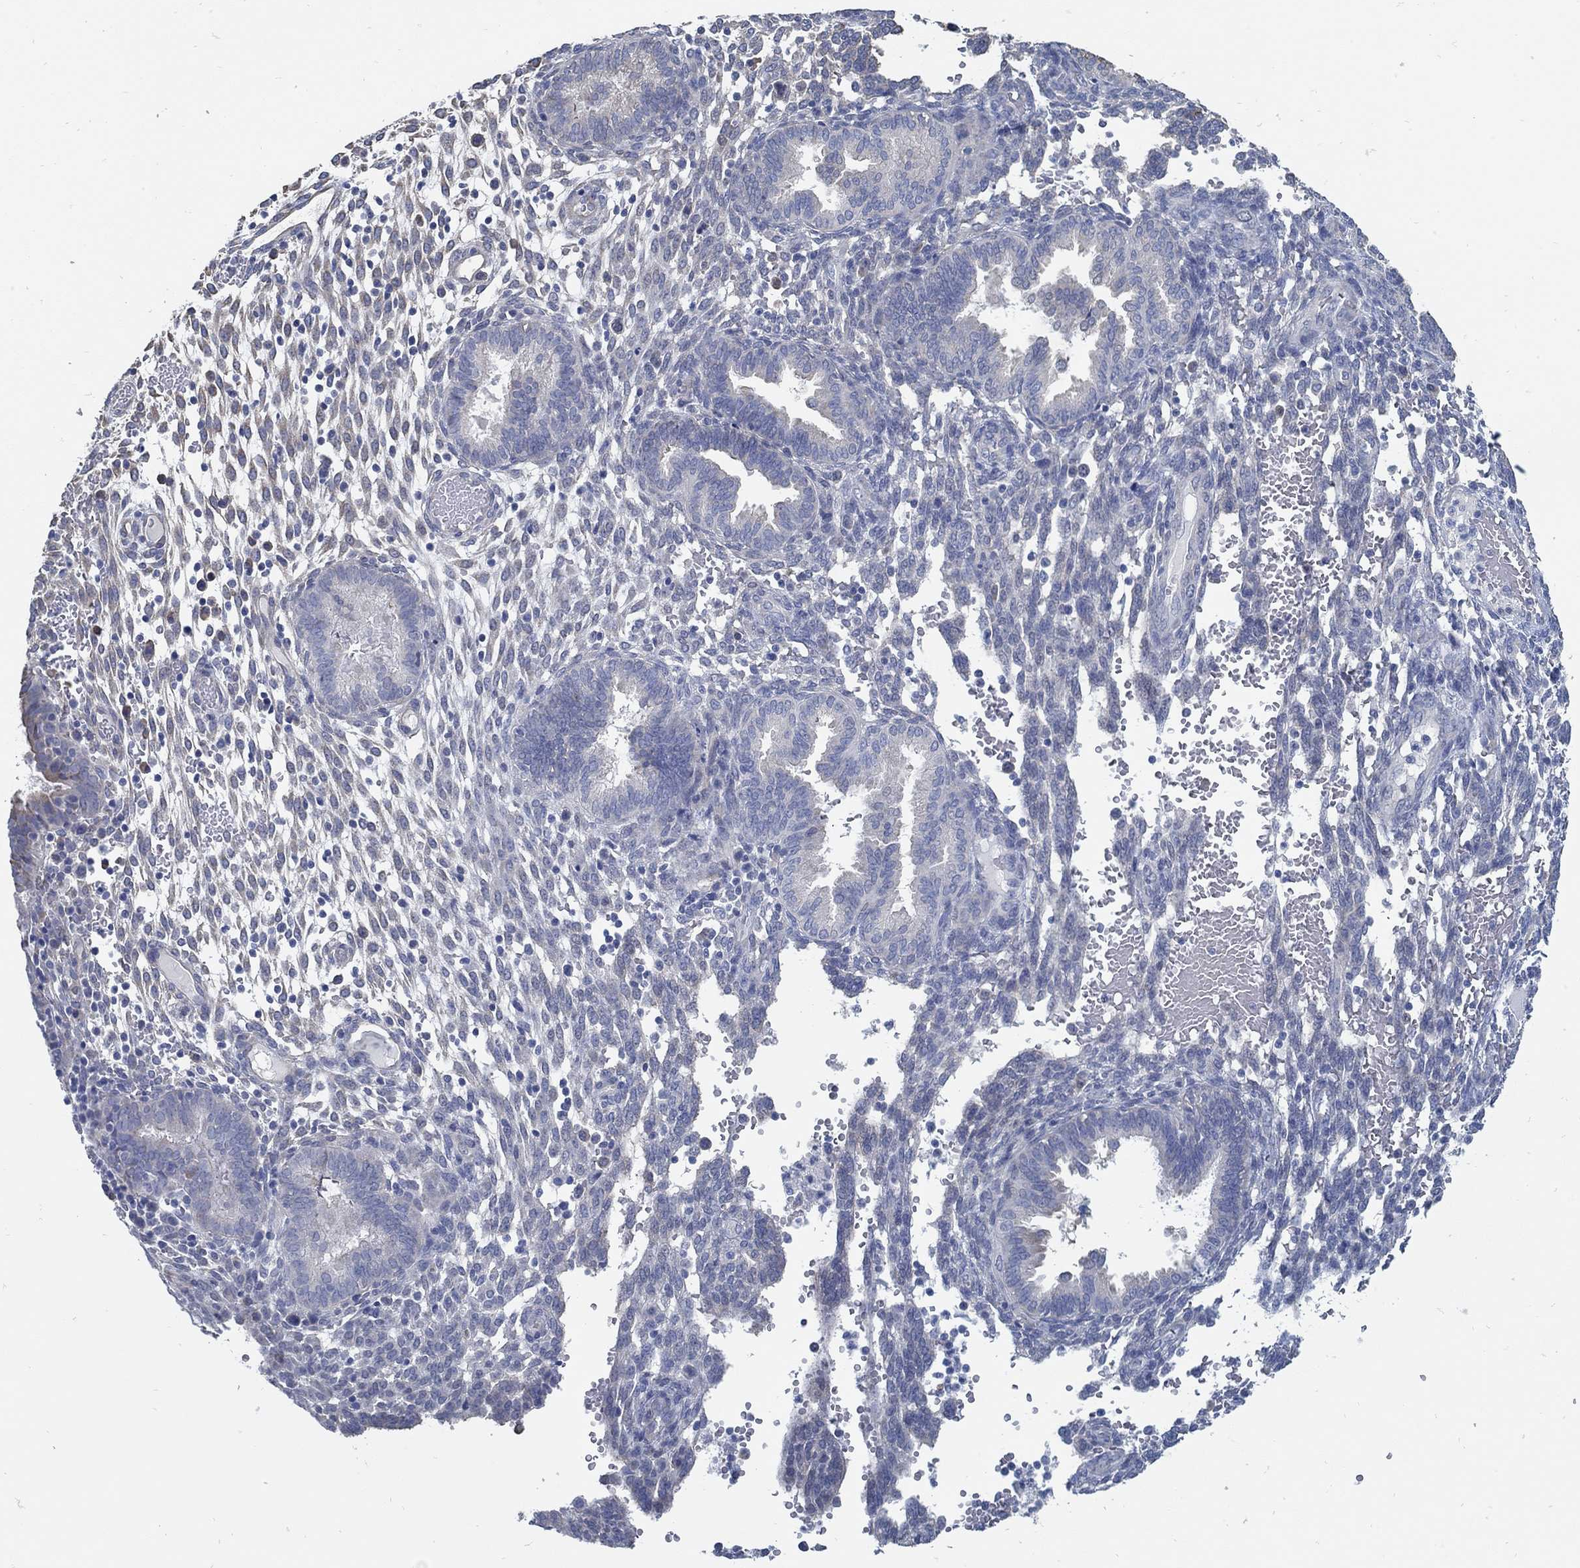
{"staining": {"intensity": "negative", "quantity": "none", "location": "none"}, "tissue": "endometrium", "cell_type": "Cells in endometrial stroma", "image_type": "normal", "snomed": [{"axis": "morphology", "description": "Normal tissue, NOS"}, {"axis": "topography", "description": "Endometrium"}], "caption": "This is an IHC micrograph of normal endometrium. There is no expression in cells in endometrial stroma.", "gene": "C15orf39", "patient": {"sex": "female", "age": 42}}